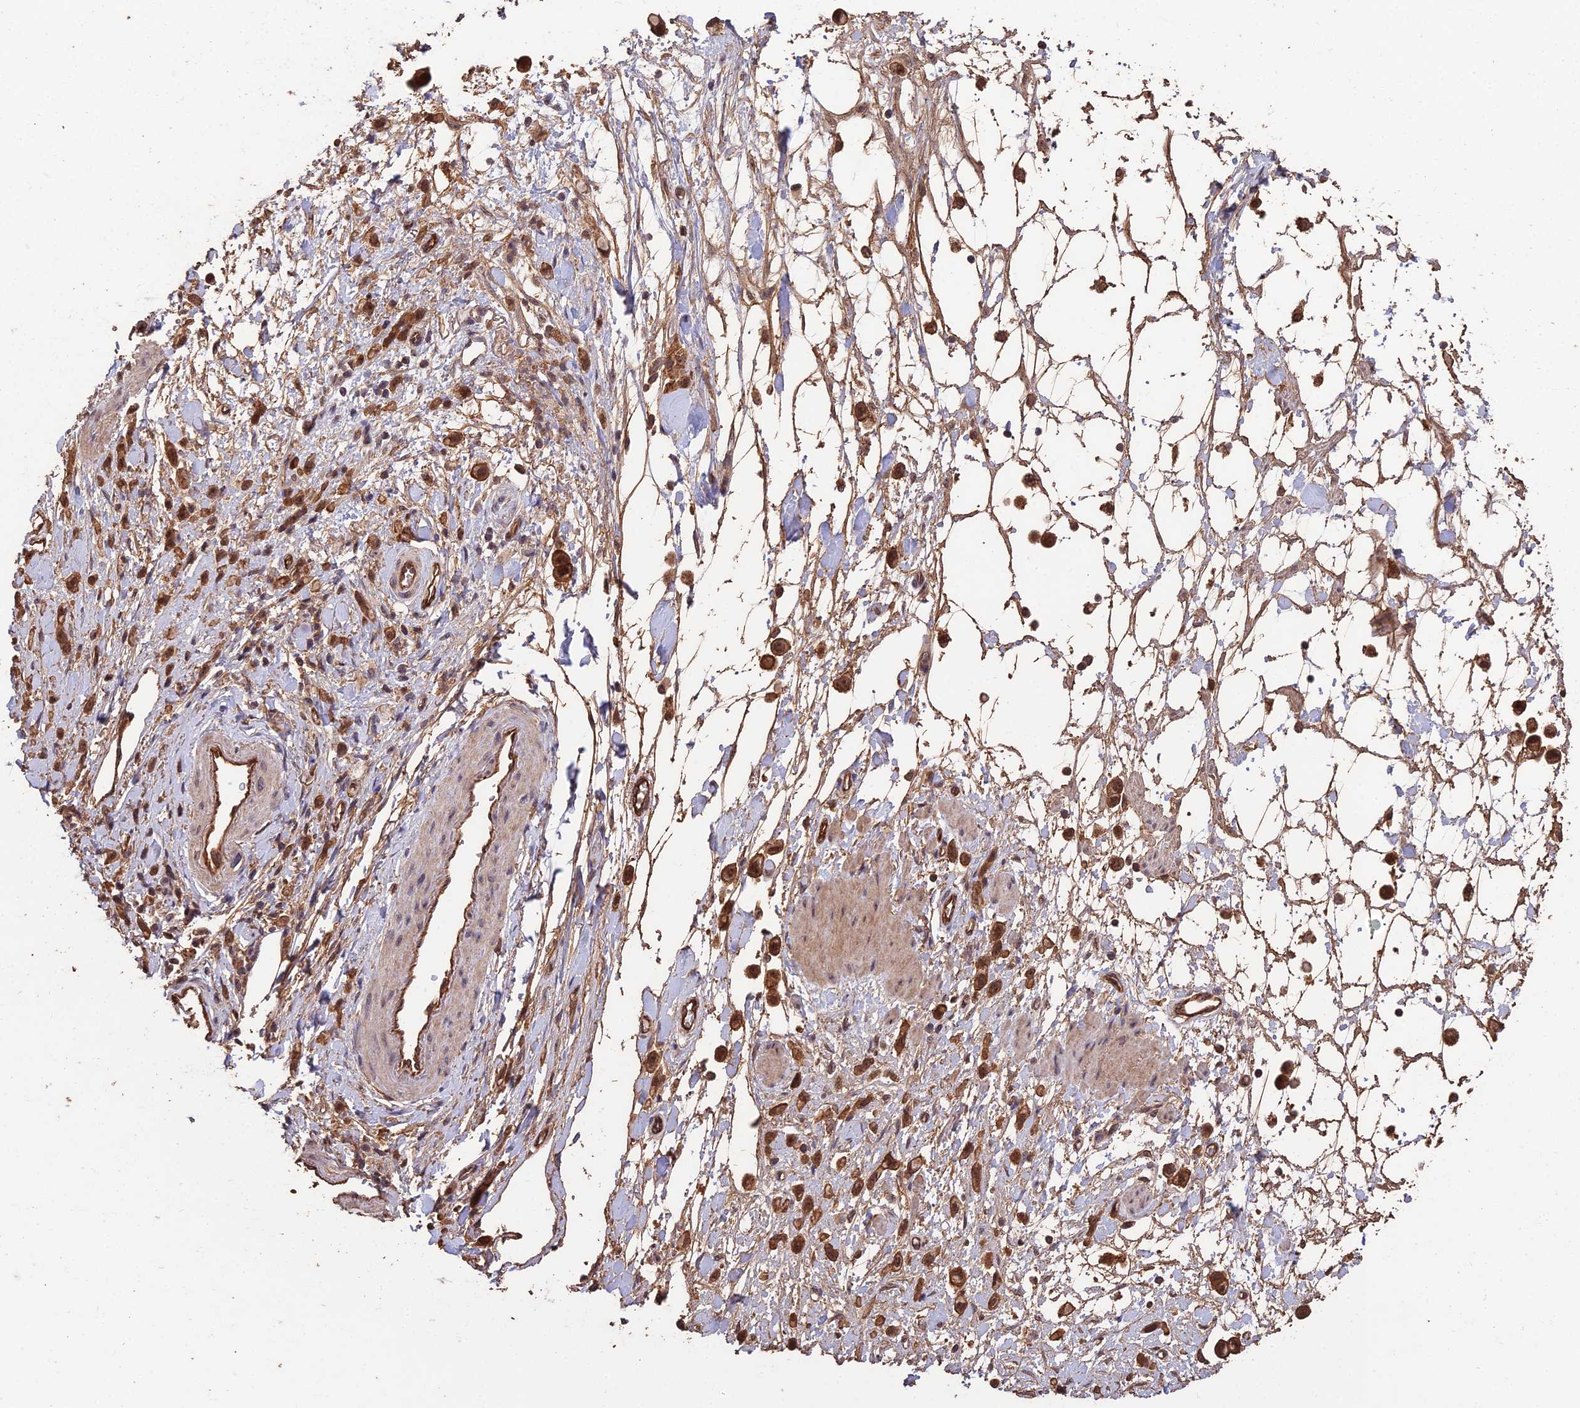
{"staining": {"intensity": "strong", "quantity": ">75%", "location": "cytoplasmic/membranous,nuclear"}, "tissue": "stomach cancer", "cell_type": "Tumor cells", "image_type": "cancer", "snomed": [{"axis": "morphology", "description": "Adenocarcinoma, NOS"}, {"axis": "topography", "description": "Stomach"}], "caption": "The micrograph displays staining of adenocarcinoma (stomach), revealing strong cytoplasmic/membranous and nuclear protein staining (brown color) within tumor cells.", "gene": "RALGAPA2", "patient": {"sex": "female", "age": 65}}